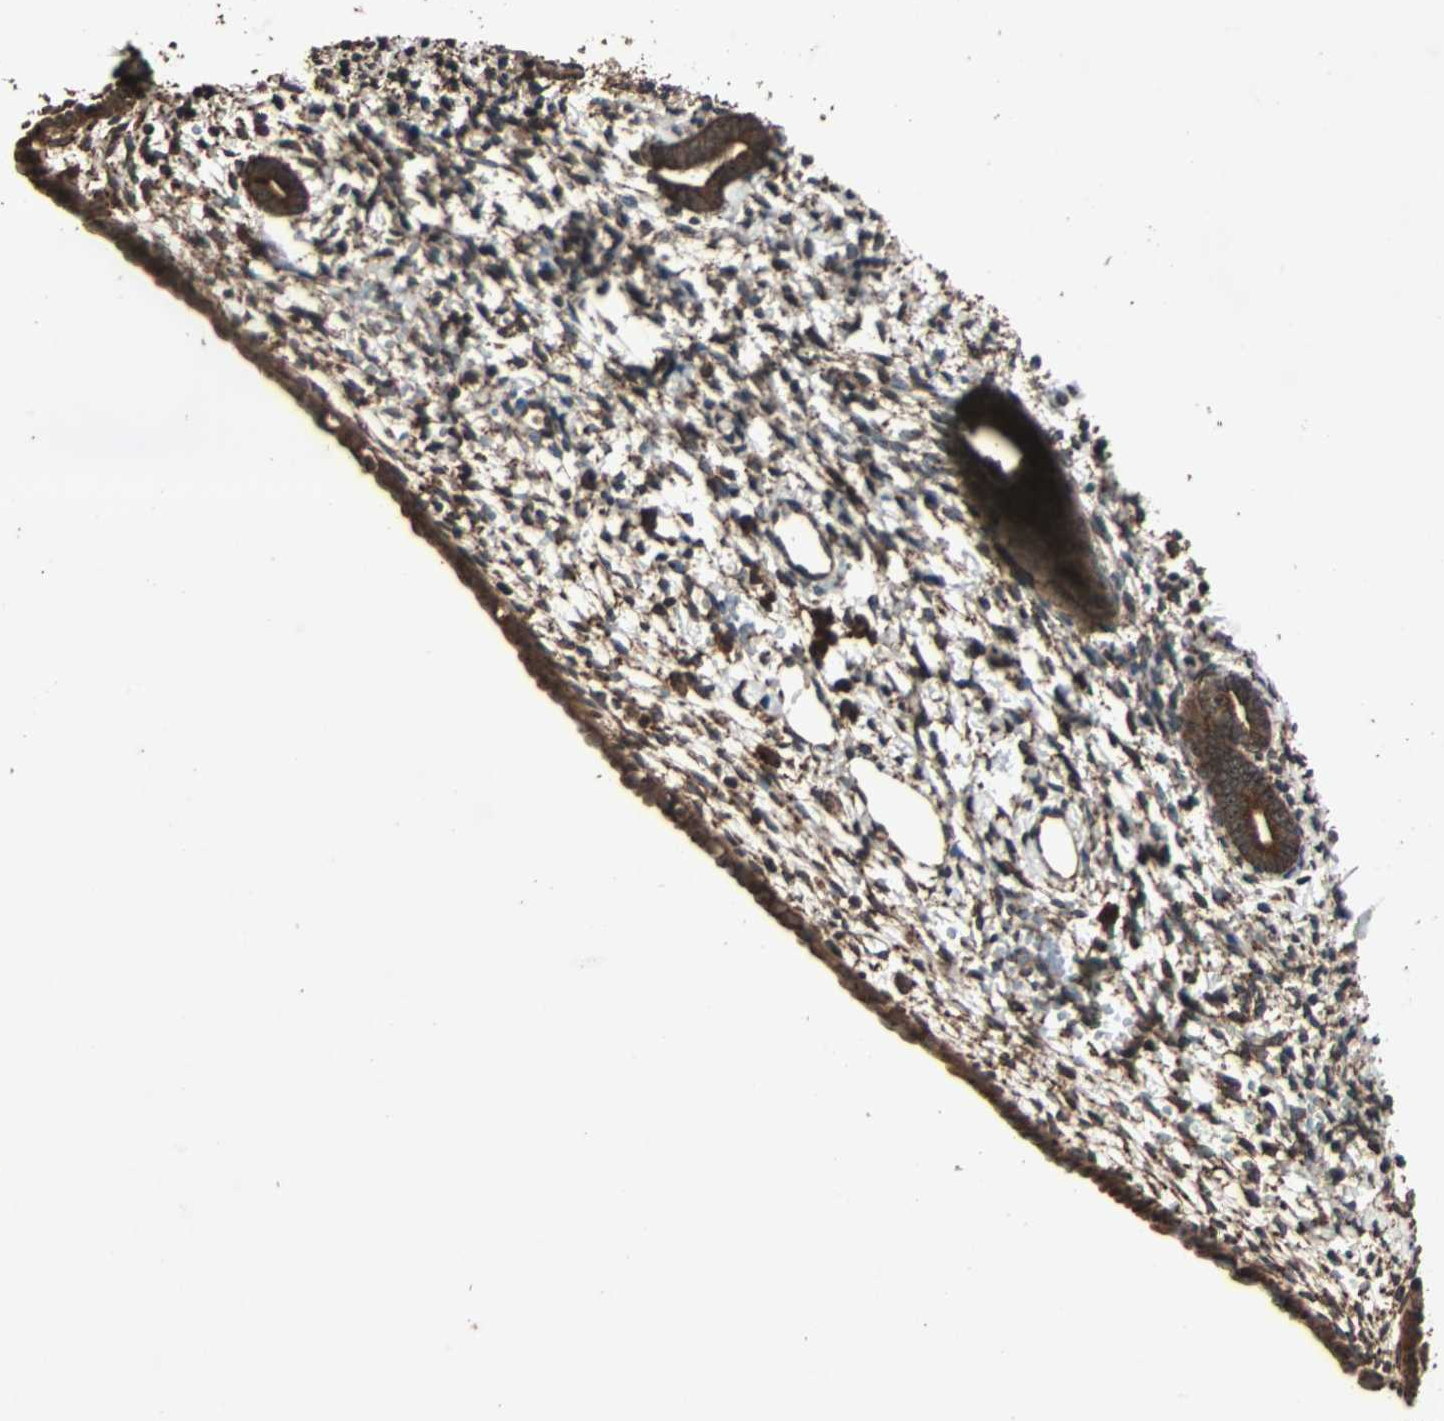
{"staining": {"intensity": "strong", "quantity": "25%-75%", "location": "cytoplasmic/membranous"}, "tissue": "endometrium", "cell_type": "Cells in endometrial stroma", "image_type": "normal", "snomed": [{"axis": "morphology", "description": "Normal tissue, NOS"}, {"axis": "topography", "description": "Endometrium"}], "caption": "High-power microscopy captured an immunohistochemistry histopathology image of unremarkable endometrium, revealing strong cytoplasmic/membranous positivity in about 25%-75% of cells in endometrial stroma.", "gene": "LAMTOR5", "patient": {"sex": "female", "age": 71}}